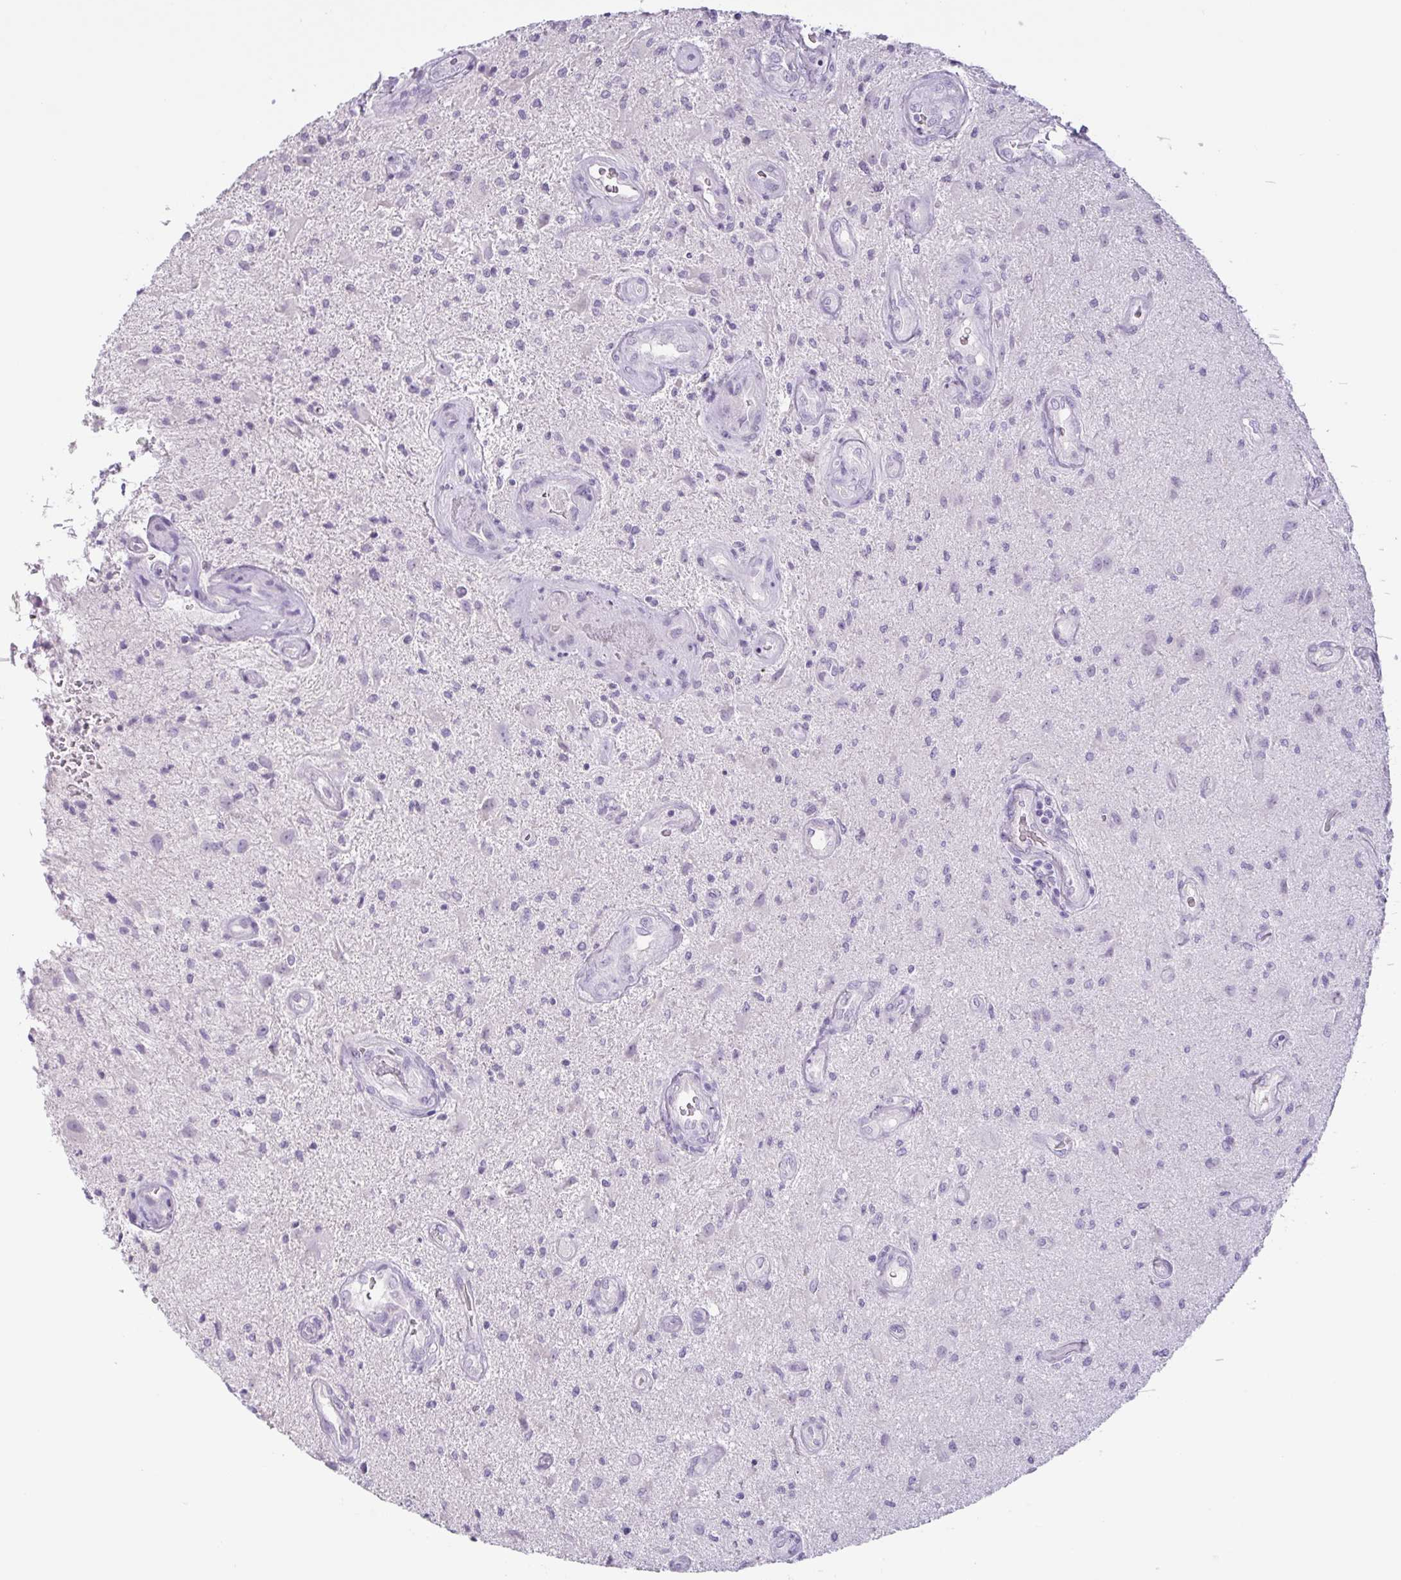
{"staining": {"intensity": "negative", "quantity": "none", "location": "none"}, "tissue": "glioma", "cell_type": "Tumor cells", "image_type": "cancer", "snomed": [{"axis": "morphology", "description": "Glioma, malignant, High grade"}, {"axis": "topography", "description": "Brain"}], "caption": "High power microscopy photomicrograph of an immunohistochemistry (IHC) image of glioma, revealing no significant expression in tumor cells.", "gene": "CTSE", "patient": {"sex": "male", "age": 67}}